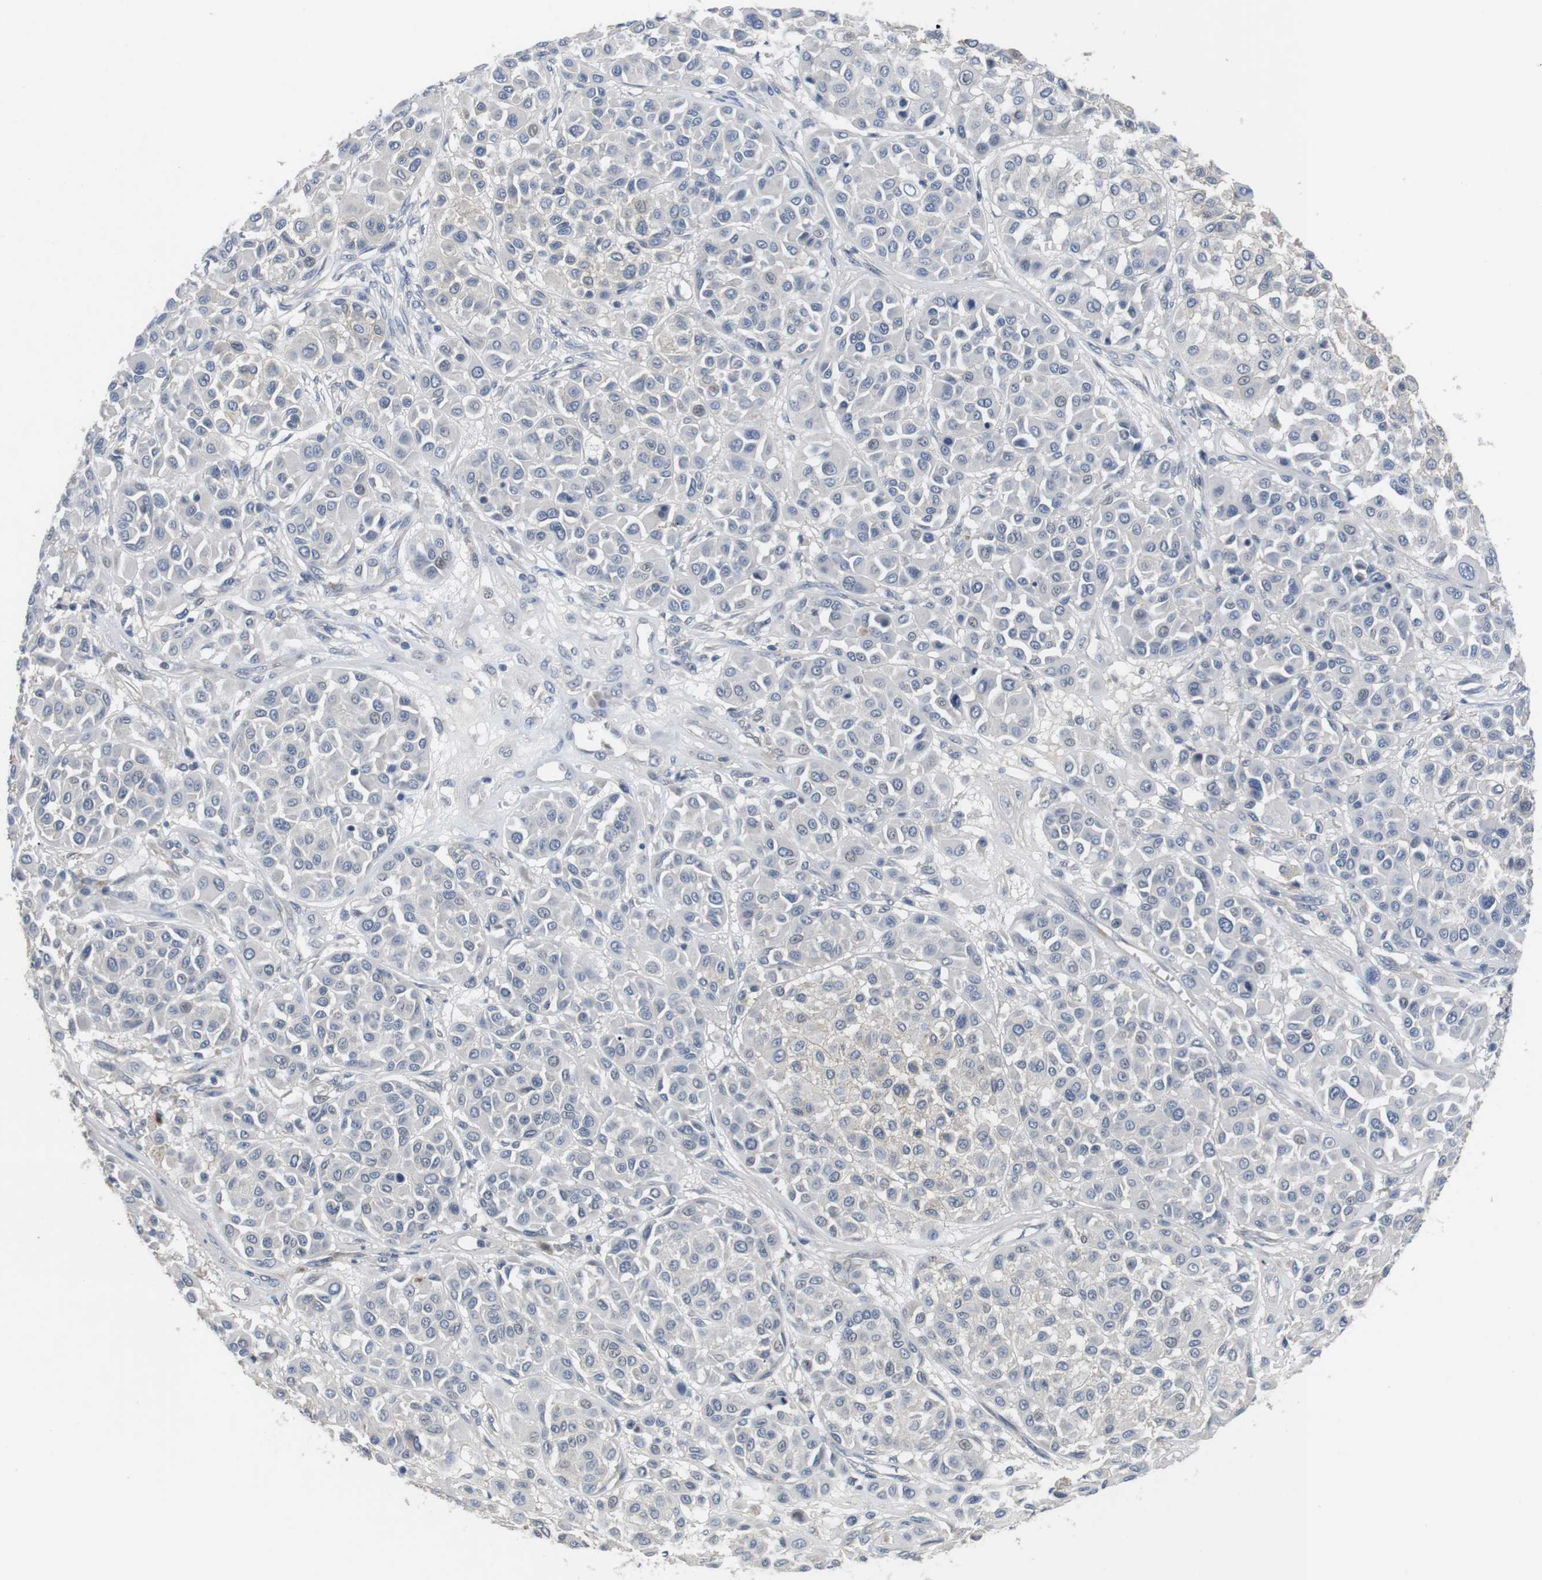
{"staining": {"intensity": "negative", "quantity": "none", "location": "none"}, "tissue": "melanoma", "cell_type": "Tumor cells", "image_type": "cancer", "snomed": [{"axis": "morphology", "description": "Malignant melanoma, Metastatic site"}, {"axis": "topography", "description": "Soft tissue"}], "caption": "Tumor cells are negative for protein expression in human malignant melanoma (metastatic site). (Brightfield microscopy of DAB (3,3'-diaminobenzidine) IHC at high magnification).", "gene": "NECTIN1", "patient": {"sex": "male", "age": 41}}